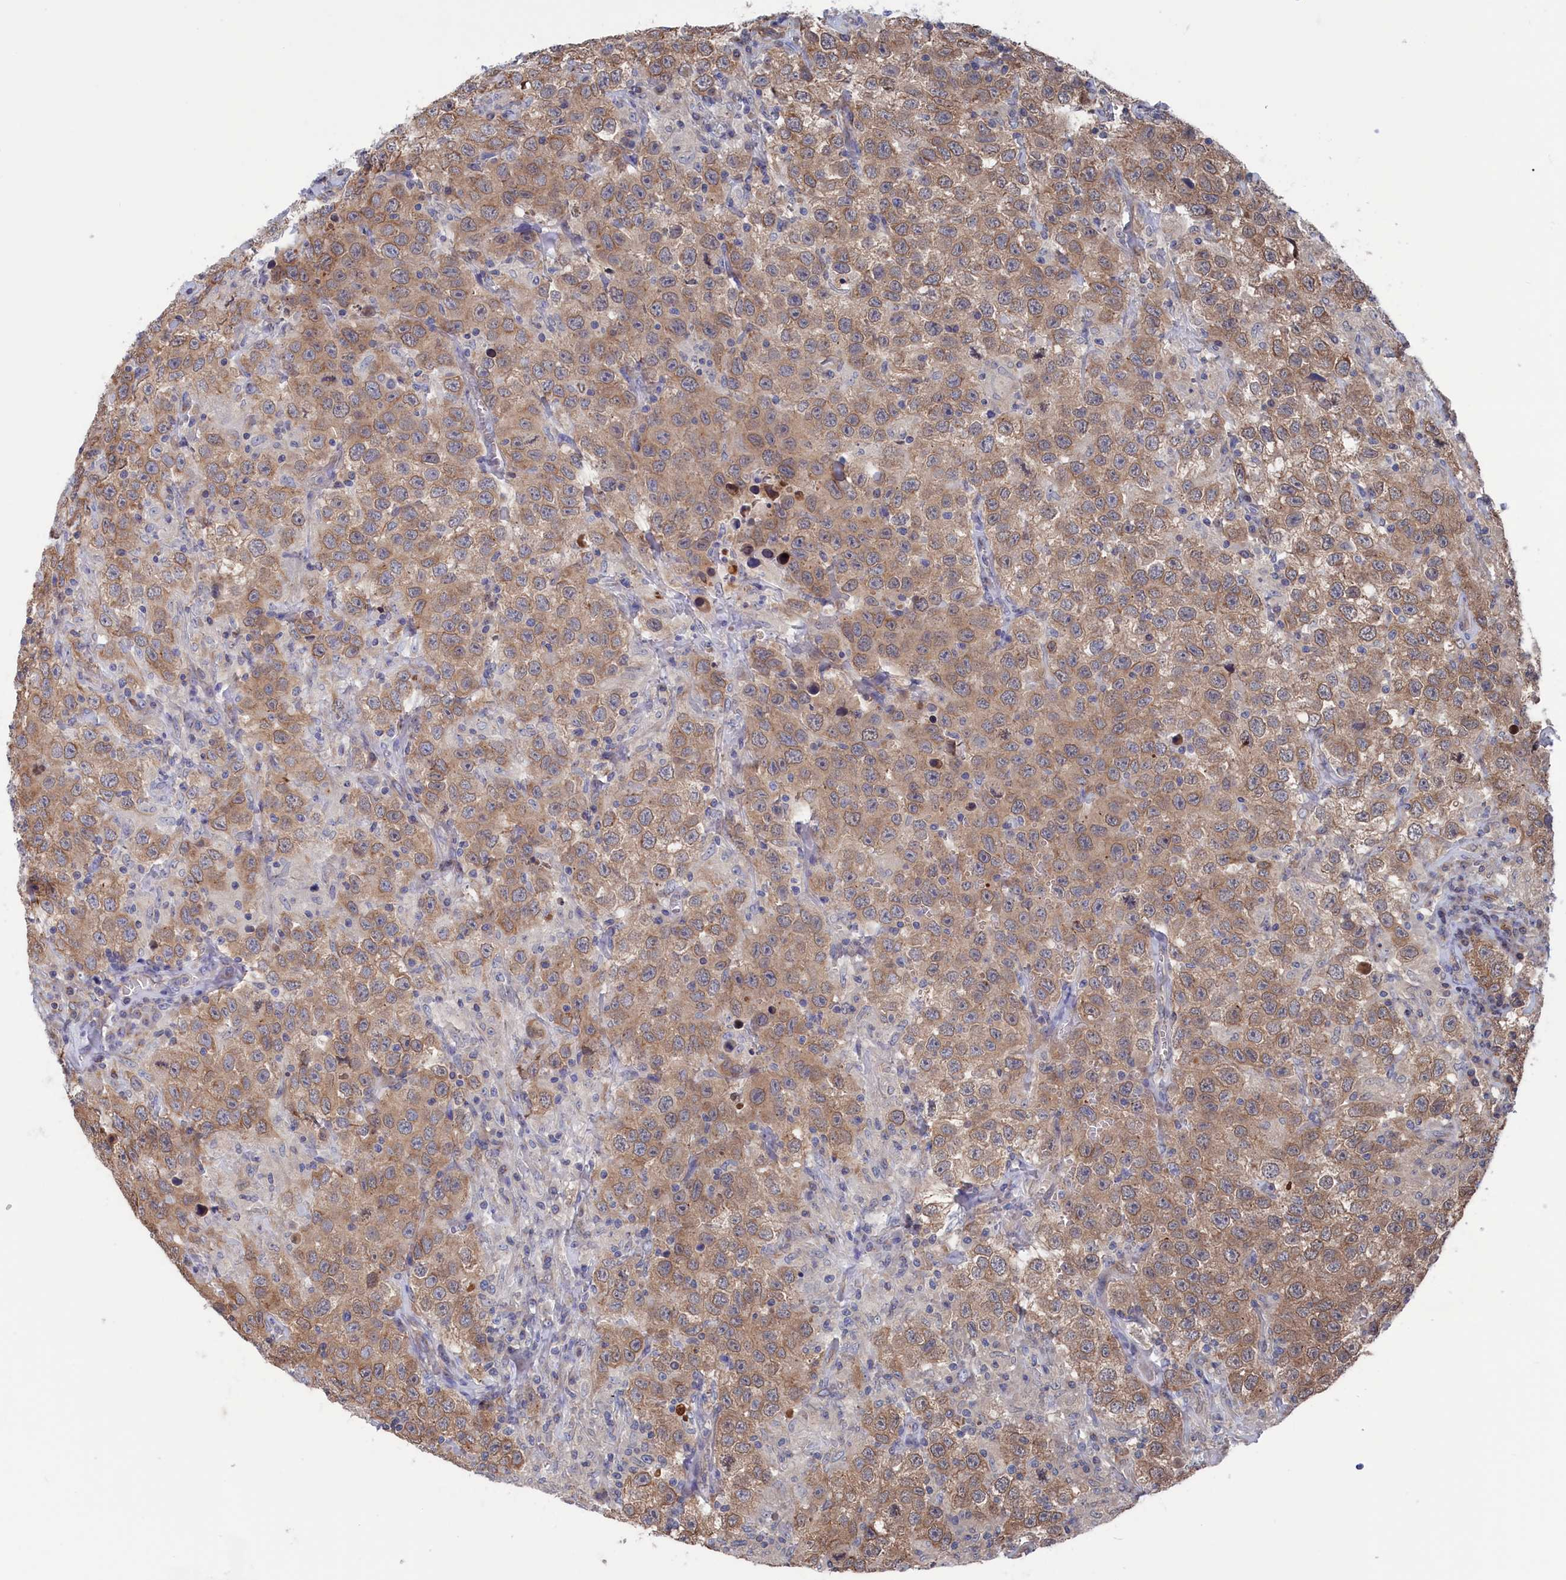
{"staining": {"intensity": "moderate", "quantity": ">75%", "location": "cytoplasmic/membranous"}, "tissue": "testis cancer", "cell_type": "Tumor cells", "image_type": "cancer", "snomed": [{"axis": "morphology", "description": "Seminoma, NOS"}, {"axis": "topography", "description": "Testis"}], "caption": "An image of human testis cancer (seminoma) stained for a protein demonstrates moderate cytoplasmic/membranous brown staining in tumor cells. The protein of interest is stained brown, and the nuclei are stained in blue (DAB (3,3'-diaminobenzidine) IHC with brightfield microscopy, high magnification).", "gene": "NUTF2", "patient": {"sex": "male", "age": 41}}